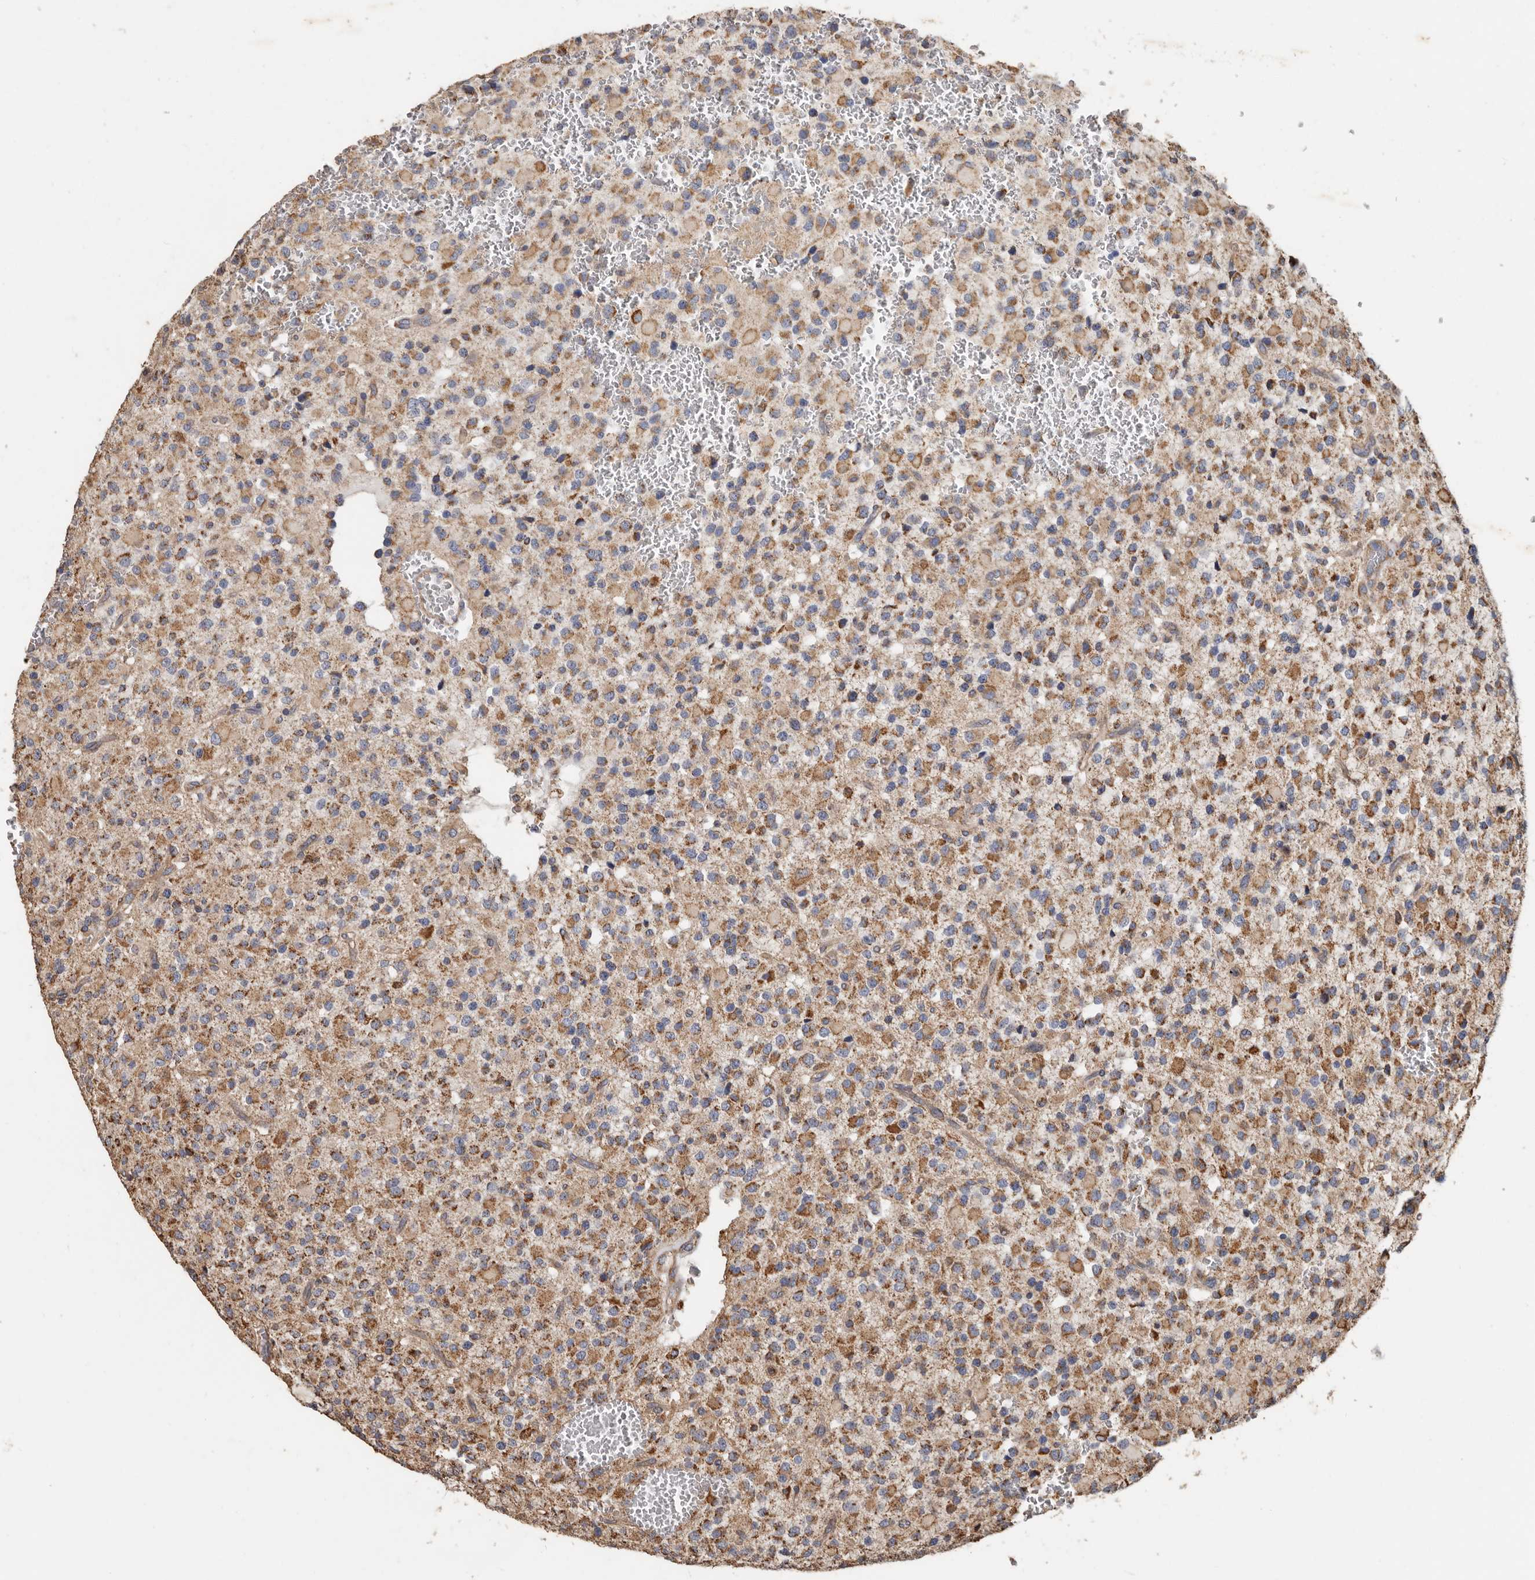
{"staining": {"intensity": "moderate", "quantity": ">75%", "location": "cytoplasmic/membranous"}, "tissue": "glioma", "cell_type": "Tumor cells", "image_type": "cancer", "snomed": [{"axis": "morphology", "description": "Glioma, malignant, High grade"}, {"axis": "topography", "description": "Brain"}], "caption": "This image displays immunohistochemistry staining of human malignant high-grade glioma, with medium moderate cytoplasmic/membranous expression in approximately >75% of tumor cells.", "gene": "OSGIN2", "patient": {"sex": "male", "age": 34}}